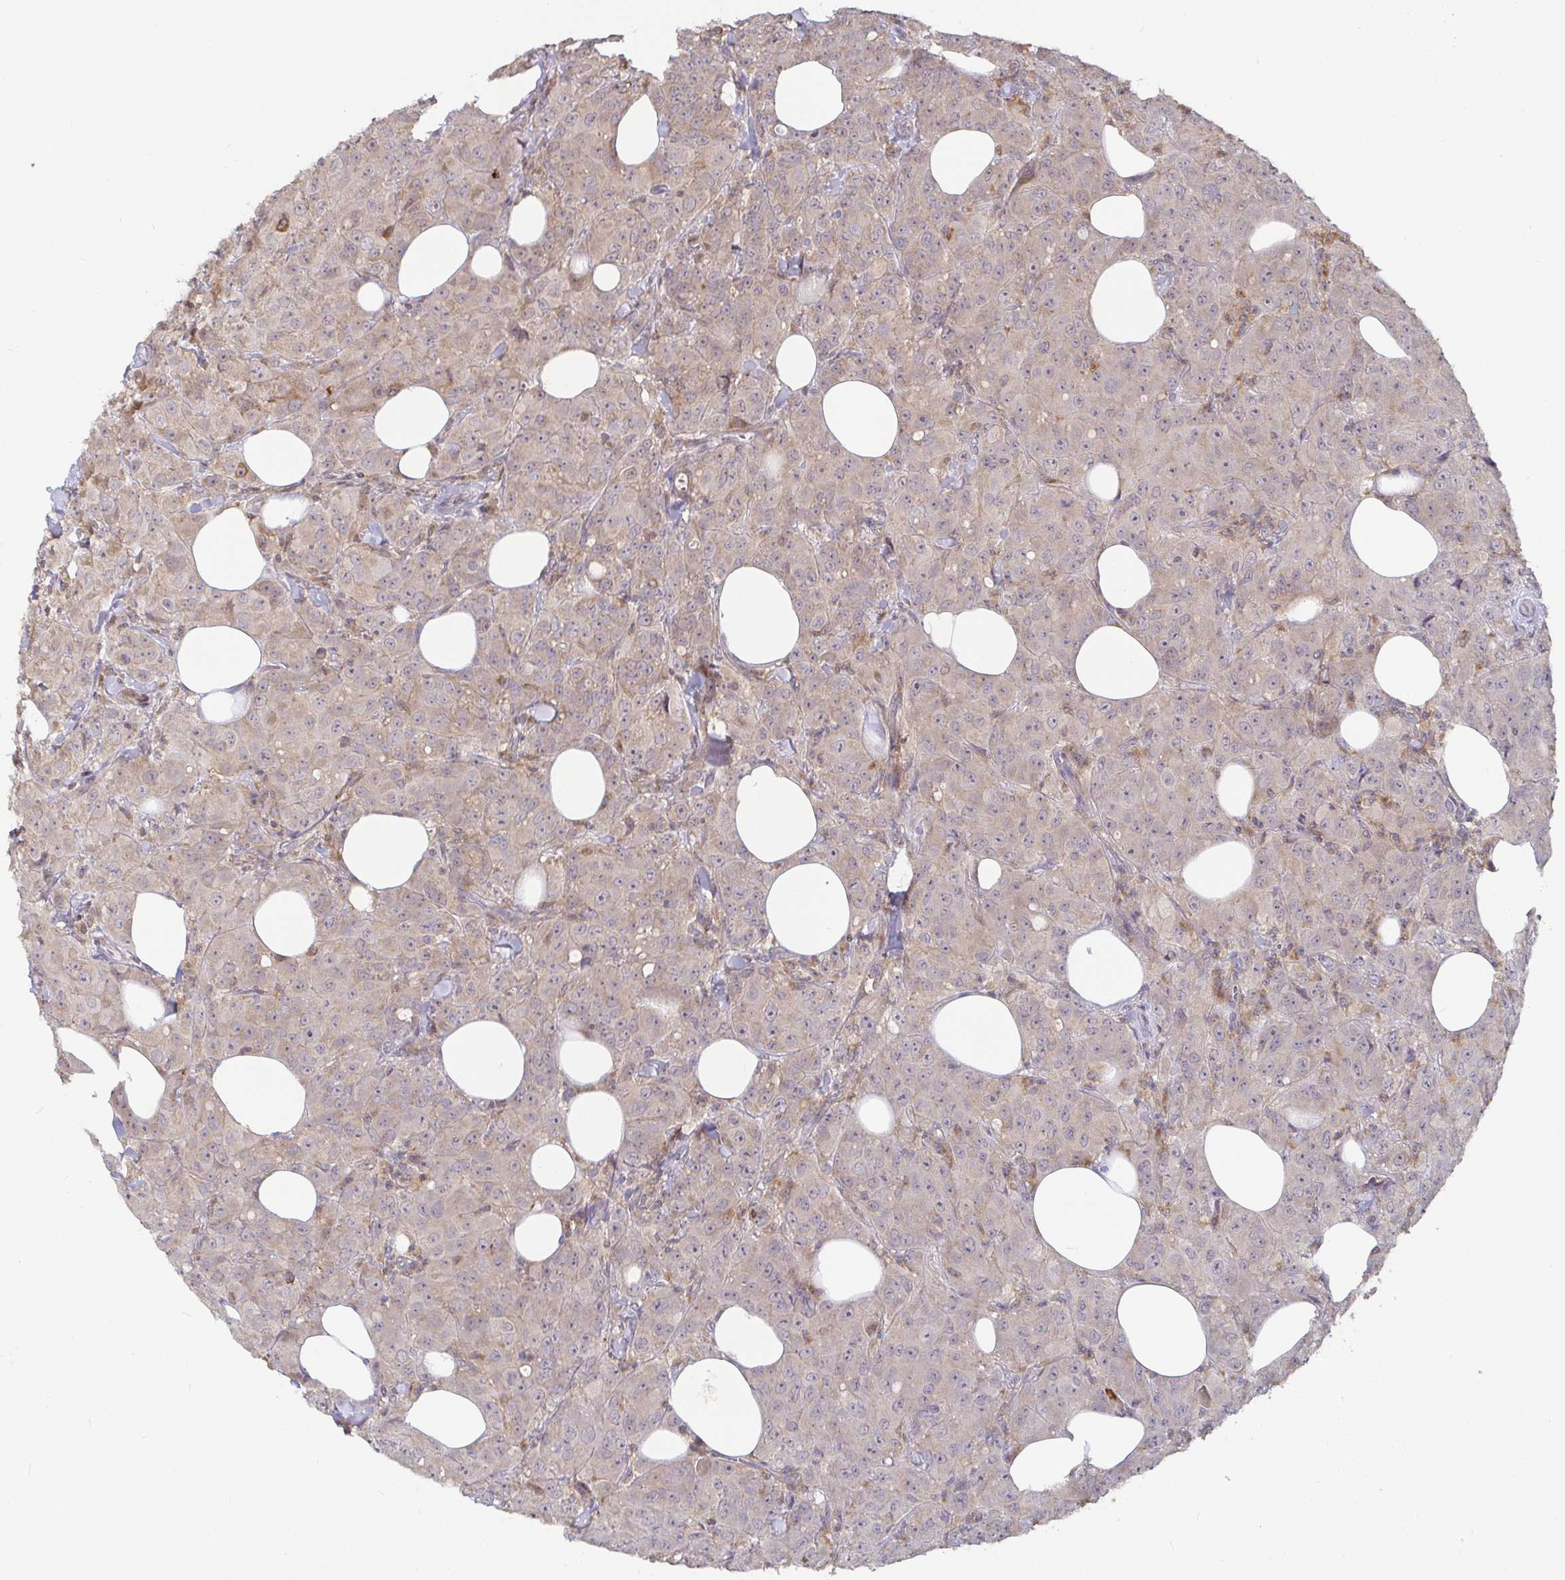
{"staining": {"intensity": "negative", "quantity": "none", "location": "none"}, "tissue": "breast cancer", "cell_type": "Tumor cells", "image_type": "cancer", "snomed": [{"axis": "morphology", "description": "Normal tissue, NOS"}, {"axis": "morphology", "description": "Duct carcinoma"}, {"axis": "topography", "description": "Breast"}], "caption": "Breast cancer was stained to show a protein in brown. There is no significant expression in tumor cells.", "gene": "CDH18", "patient": {"sex": "female", "age": 43}}